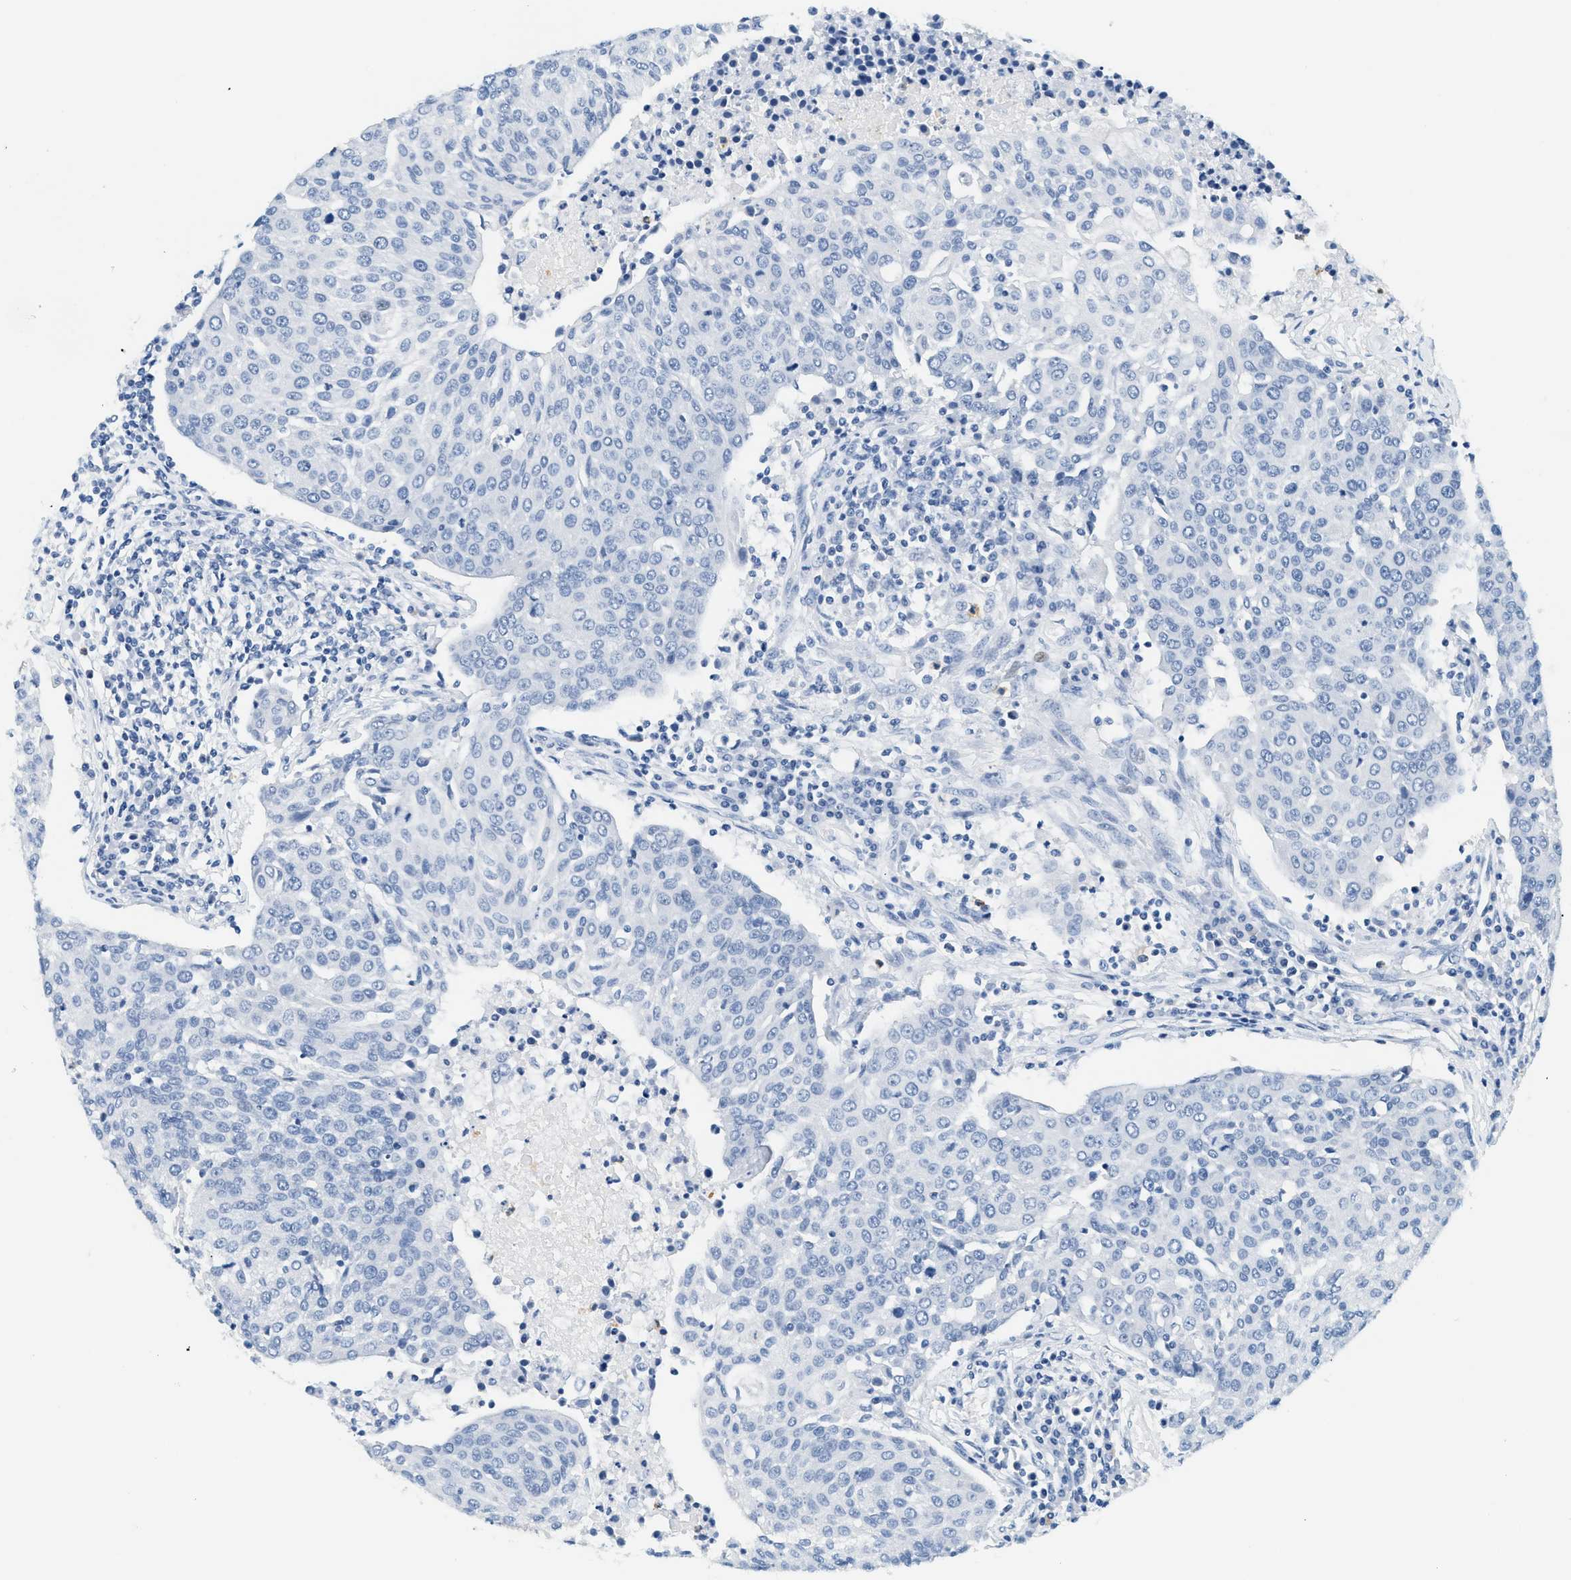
{"staining": {"intensity": "negative", "quantity": "none", "location": "none"}, "tissue": "urothelial cancer", "cell_type": "Tumor cells", "image_type": "cancer", "snomed": [{"axis": "morphology", "description": "Urothelial carcinoma, High grade"}, {"axis": "topography", "description": "Urinary bladder"}], "caption": "Urothelial carcinoma (high-grade) stained for a protein using immunohistochemistry reveals no positivity tumor cells.", "gene": "LCN2", "patient": {"sex": "female", "age": 85}}